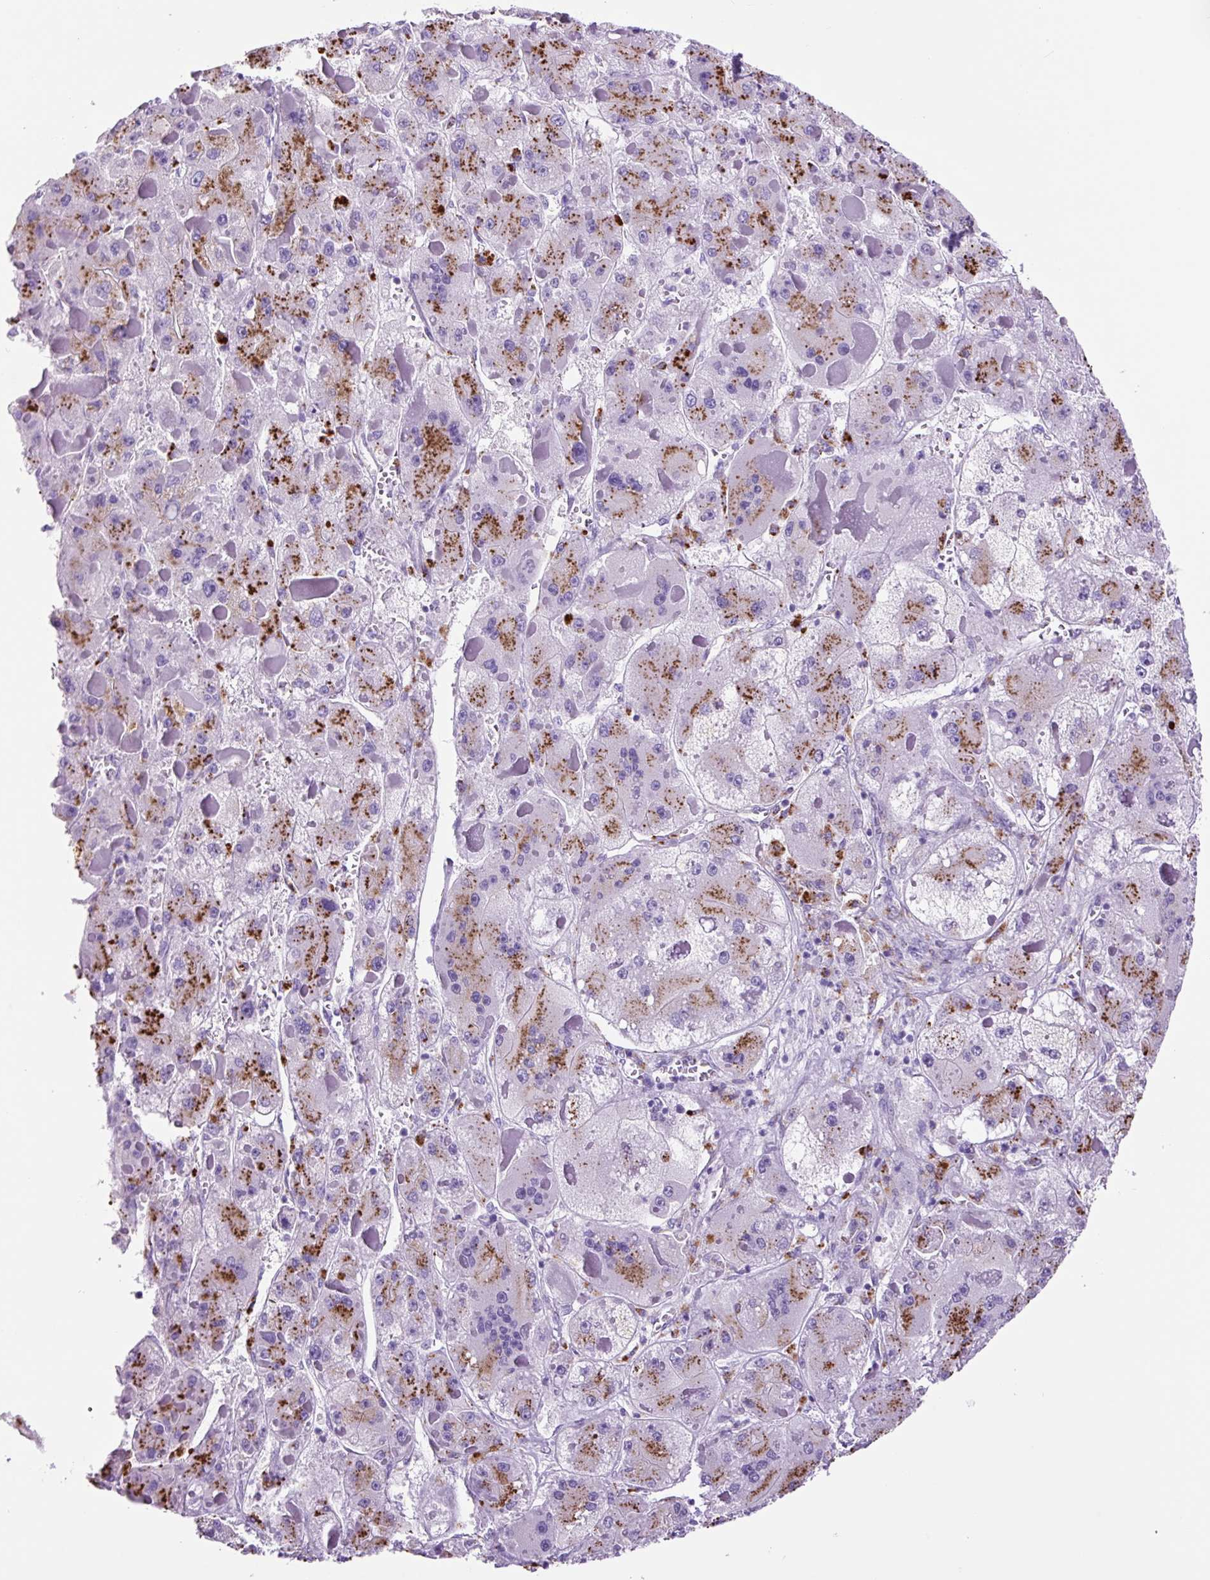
{"staining": {"intensity": "moderate", "quantity": "25%-75%", "location": "cytoplasmic/membranous"}, "tissue": "liver cancer", "cell_type": "Tumor cells", "image_type": "cancer", "snomed": [{"axis": "morphology", "description": "Carcinoma, Hepatocellular, NOS"}, {"axis": "topography", "description": "Liver"}], "caption": "The micrograph reveals staining of liver cancer (hepatocellular carcinoma), revealing moderate cytoplasmic/membranous protein staining (brown color) within tumor cells.", "gene": "LCN10", "patient": {"sex": "female", "age": 73}}